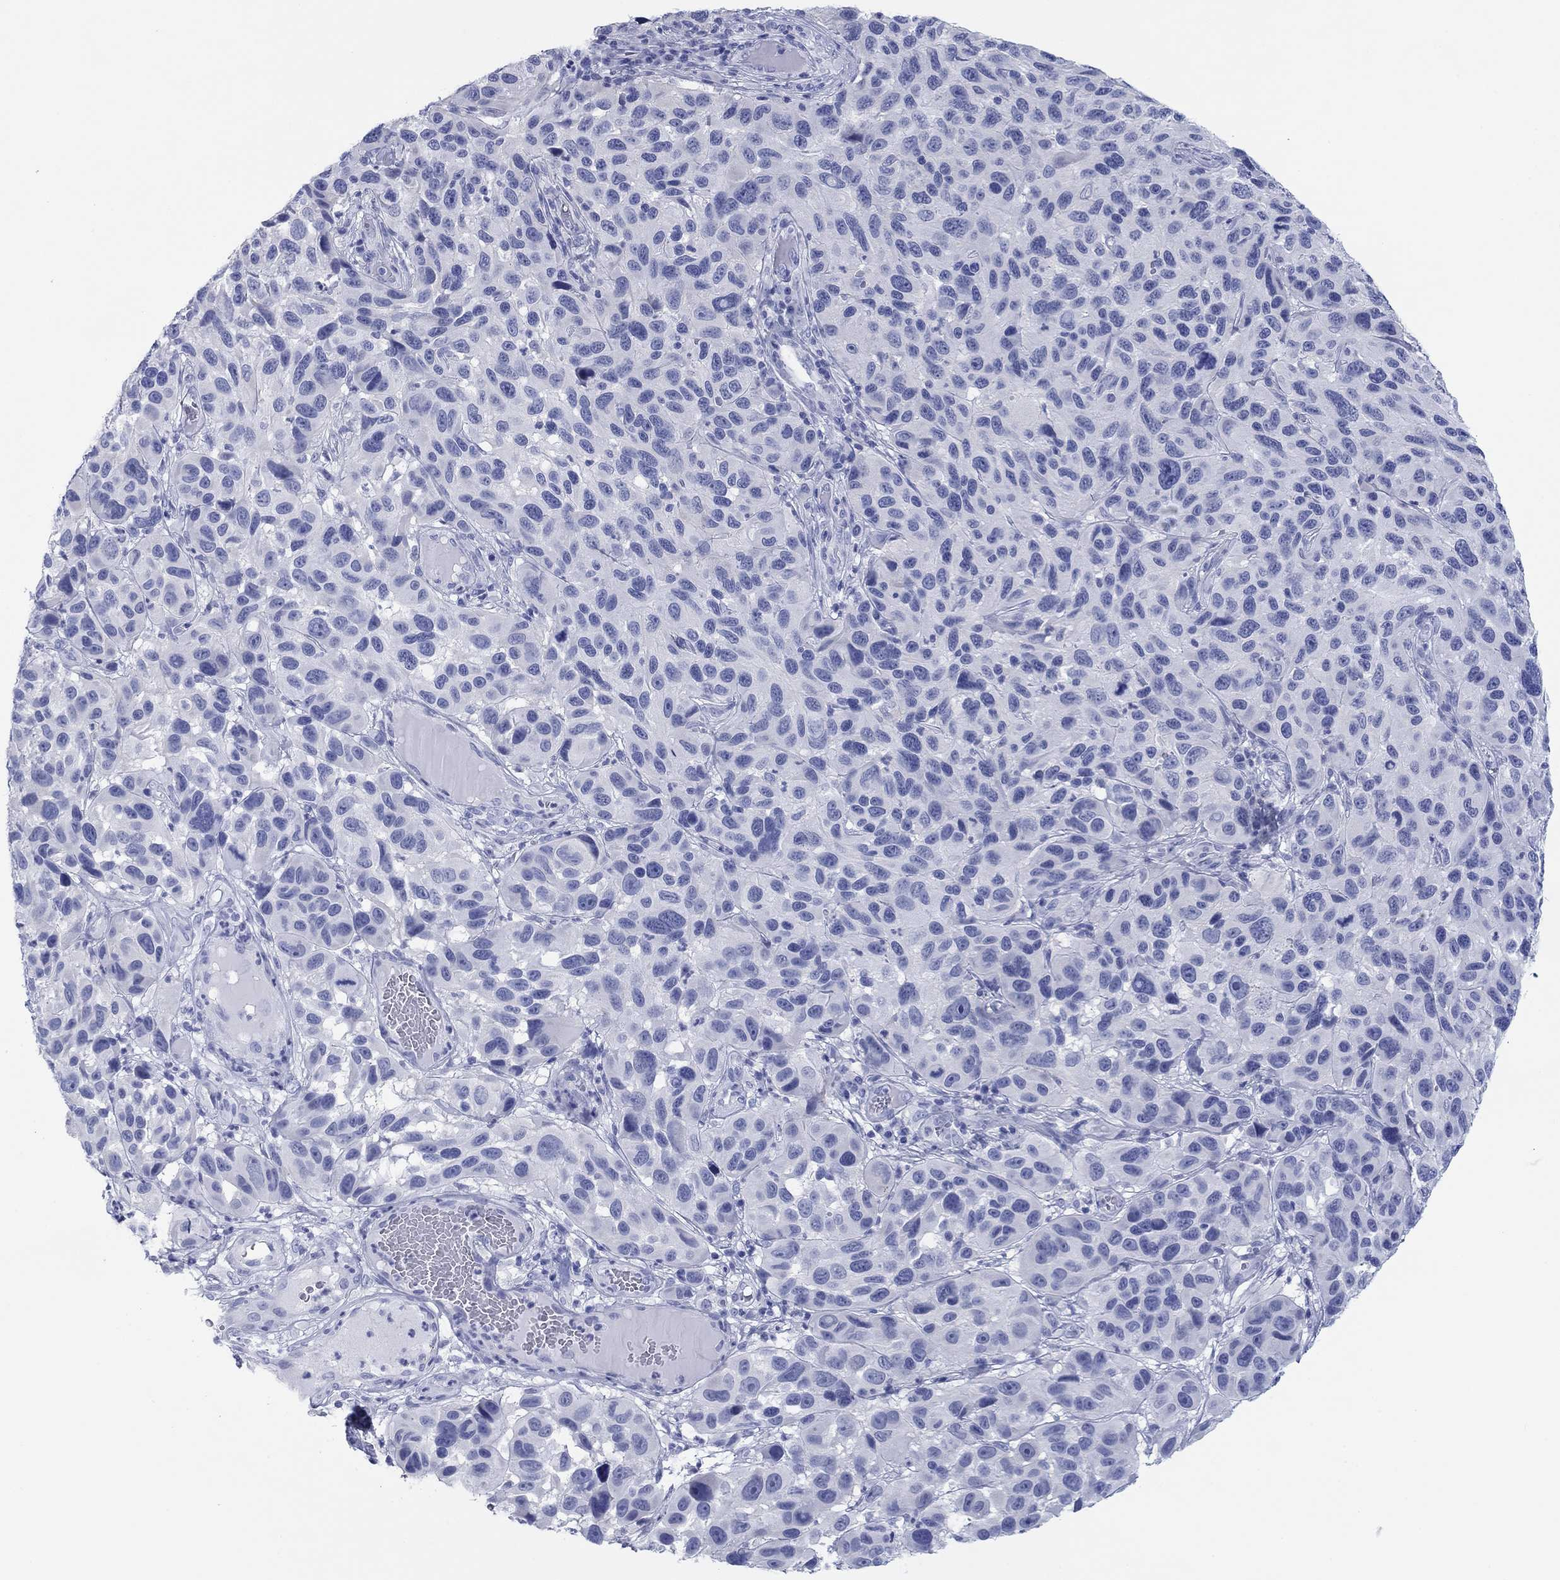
{"staining": {"intensity": "negative", "quantity": "none", "location": "none"}, "tissue": "melanoma", "cell_type": "Tumor cells", "image_type": "cancer", "snomed": [{"axis": "morphology", "description": "Malignant melanoma, NOS"}, {"axis": "topography", "description": "Skin"}], "caption": "High magnification brightfield microscopy of melanoma stained with DAB (brown) and counterstained with hematoxylin (blue): tumor cells show no significant staining.", "gene": "ATP1B1", "patient": {"sex": "male", "age": 53}}